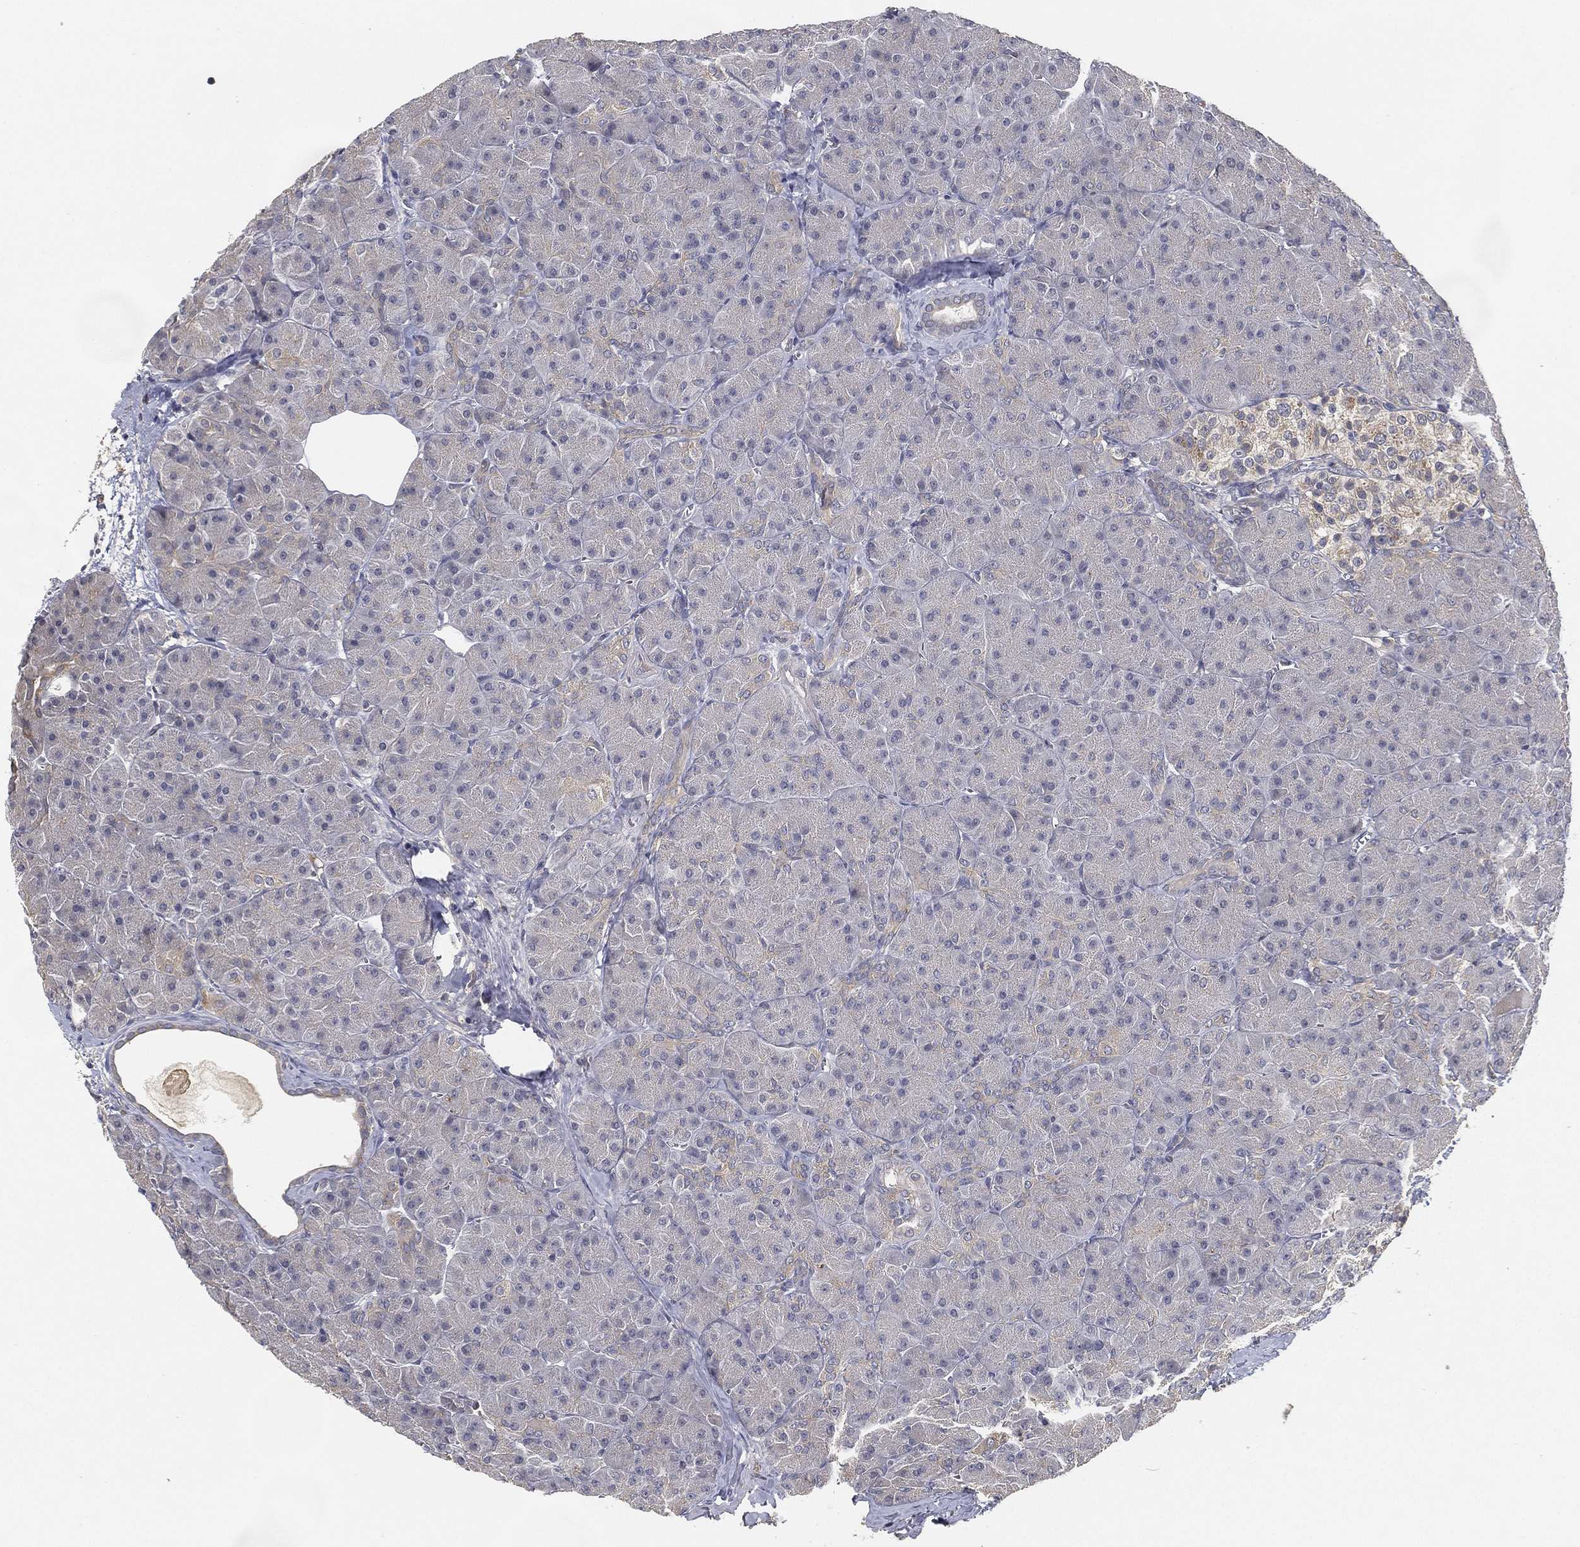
{"staining": {"intensity": "negative", "quantity": "none", "location": "none"}, "tissue": "pancreas", "cell_type": "Exocrine glandular cells", "image_type": "normal", "snomed": [{"axis": "morphology", "description": "Normal tissue, NOS"}, {"axis": "topography", "description": "Pancreas"}], "caption": "Exocrine glandular cells are negative for protein expression in normal human pancreas. The staining was performed using DAB (3,3'-diaminobenzidine) to visualize the protein expression in brown, while the nuclei were stained in blue with hematoxylin (Magnification: 20x).", "gene": "CFAP251", "patient": {"sex": "male", "age": 61}}